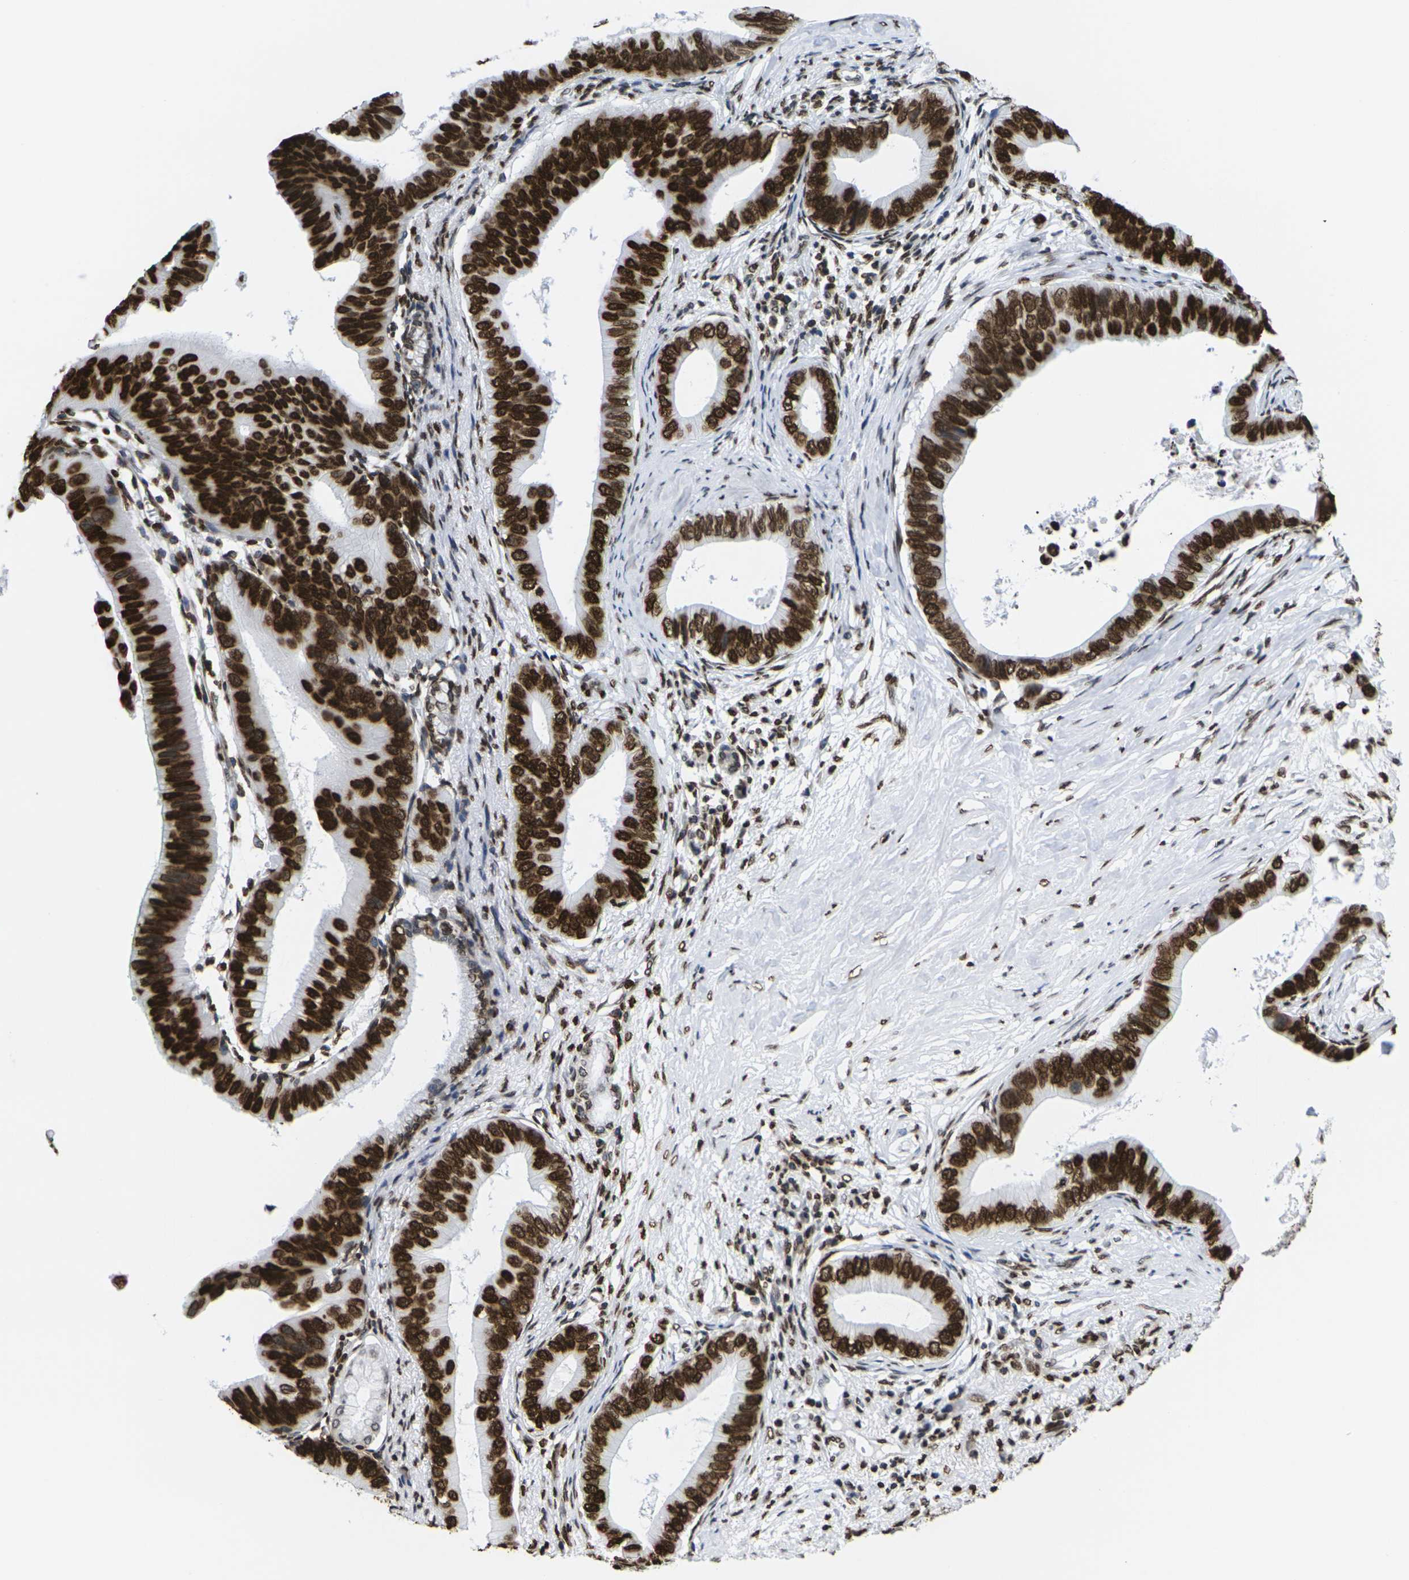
{"staining": {"intensity": "strong", "quantity": ">75%", "location": "cytoplasmic/membranous,nuclear"}, "tissue": "pancreatic cancer", "cell_type": "Tumor cells", "image_type": "cancer", "snomed": [{"axis": "morphology", "description": "Adenocarcinoma, NOS"}, {"axis": "topography", "description": "Pancreas"}], "caption": "Immunohistochemistry (IHC) staining of adenocarcinoma (pancreatic), which reveals high levels of strong cytoplasmic/membranous and nuclear positivity in about >75% of tumor cells indicating strong cytoplasmic/membranous and nuclear protein expression. The staining was performed using DAB (3,3'-diaminobenzidine) (brown) for protein detection and nuclei were counterstained in hematoxylin (blue).", "gene": "H2AC21", "patient": {"sex": "male", "age": 77}}